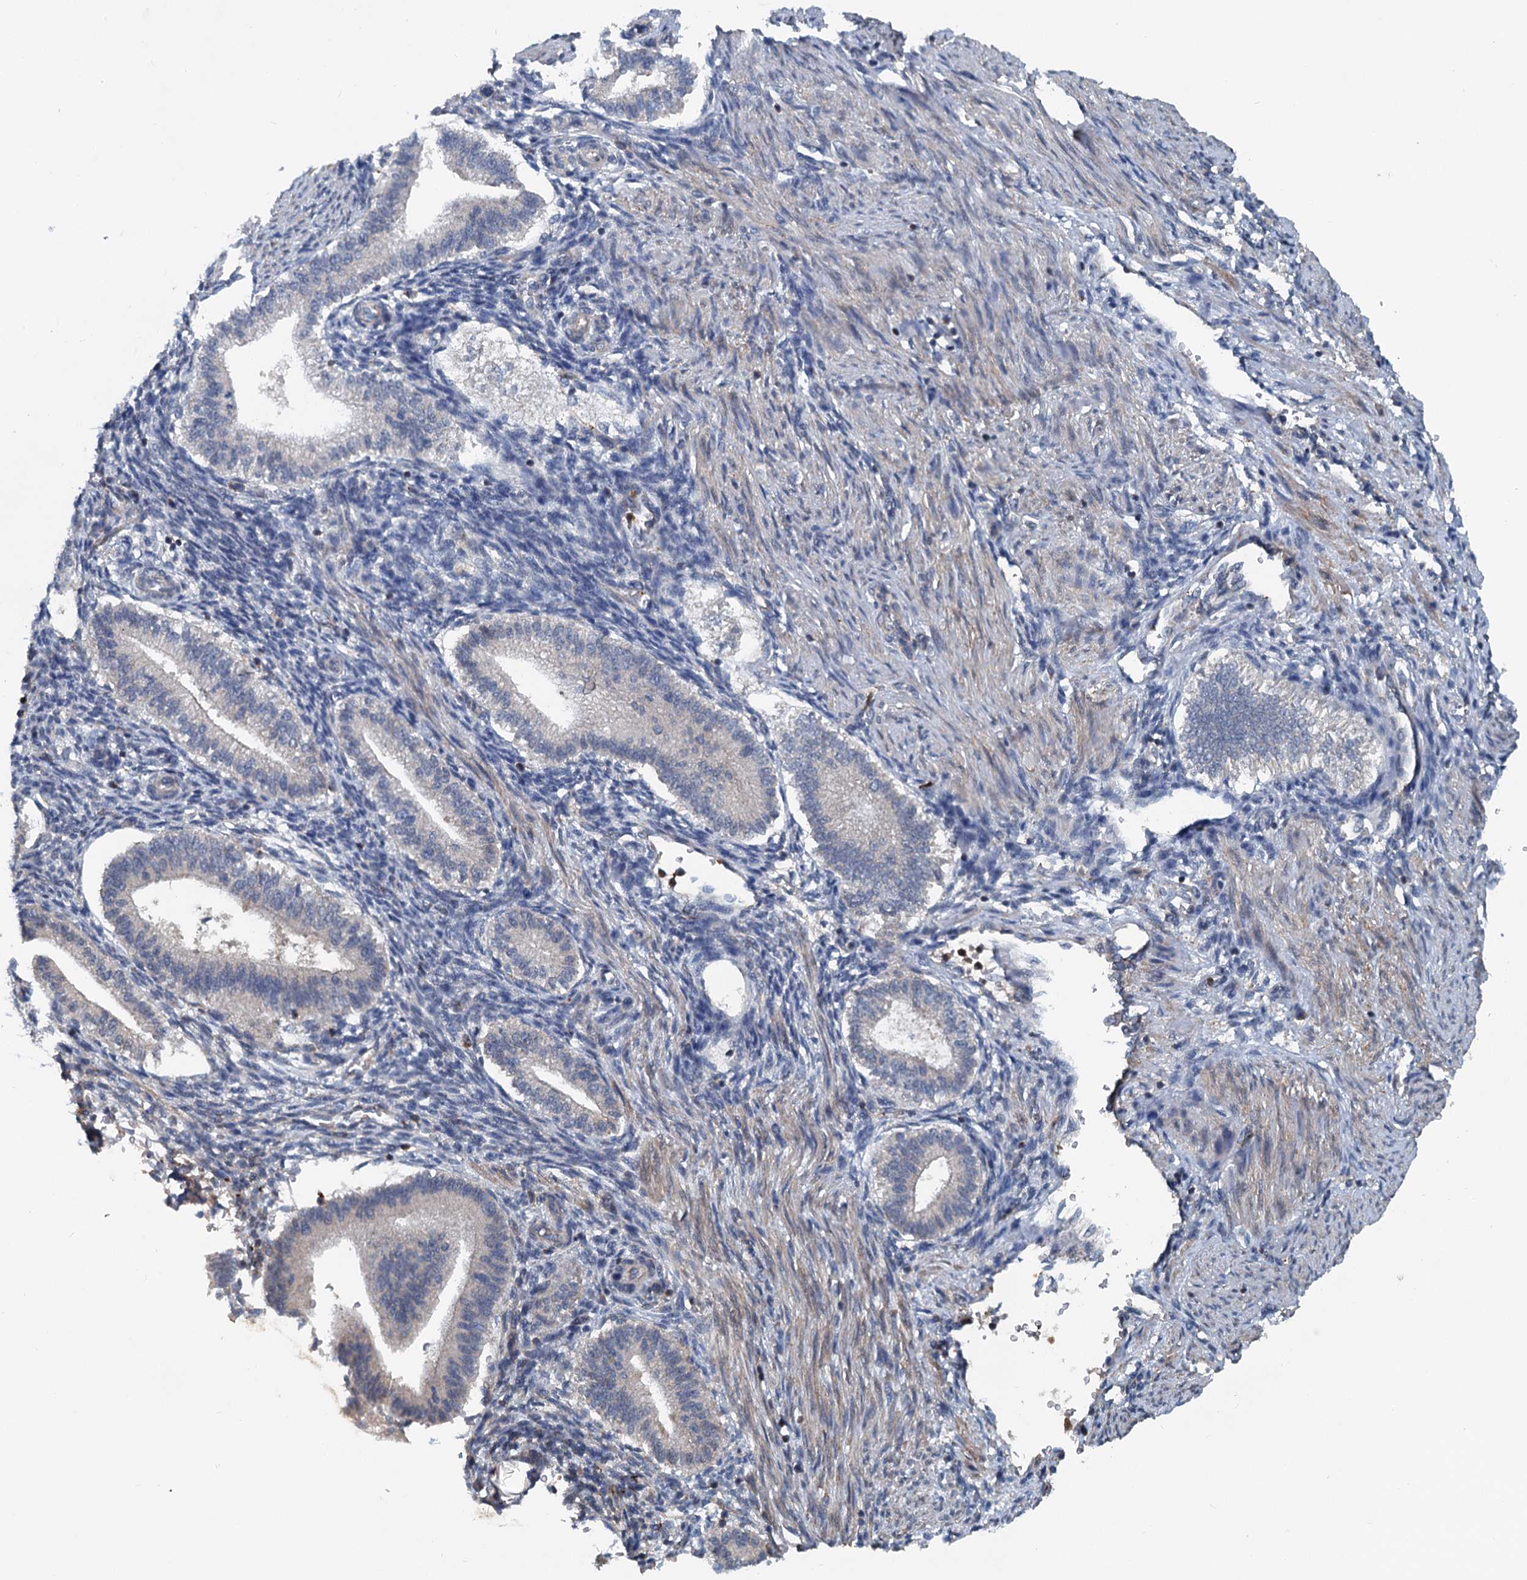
{"staining": {"intensity": "weak", "quantity": "<25%", "location": "cytoplasmic/membranous"}, "tissue": "endometrium", "cell_type": "Cells in endometrial stroma", "image_type": "normal", "snomed": [{"axis": "morphology", "description": "Normal tissue, NOS"}, {"axis": "topography", "description": "Endometrium"}], "caption": "DAB immunohistochemical staining of unremarkable human endometrium shows no significant expression in cells in endometrial stroma. (DAB IHC visualized using brightfield microscopy, high magnification).", "gene": "GCLM", "patient": {"sex": "female", "age": 25}}